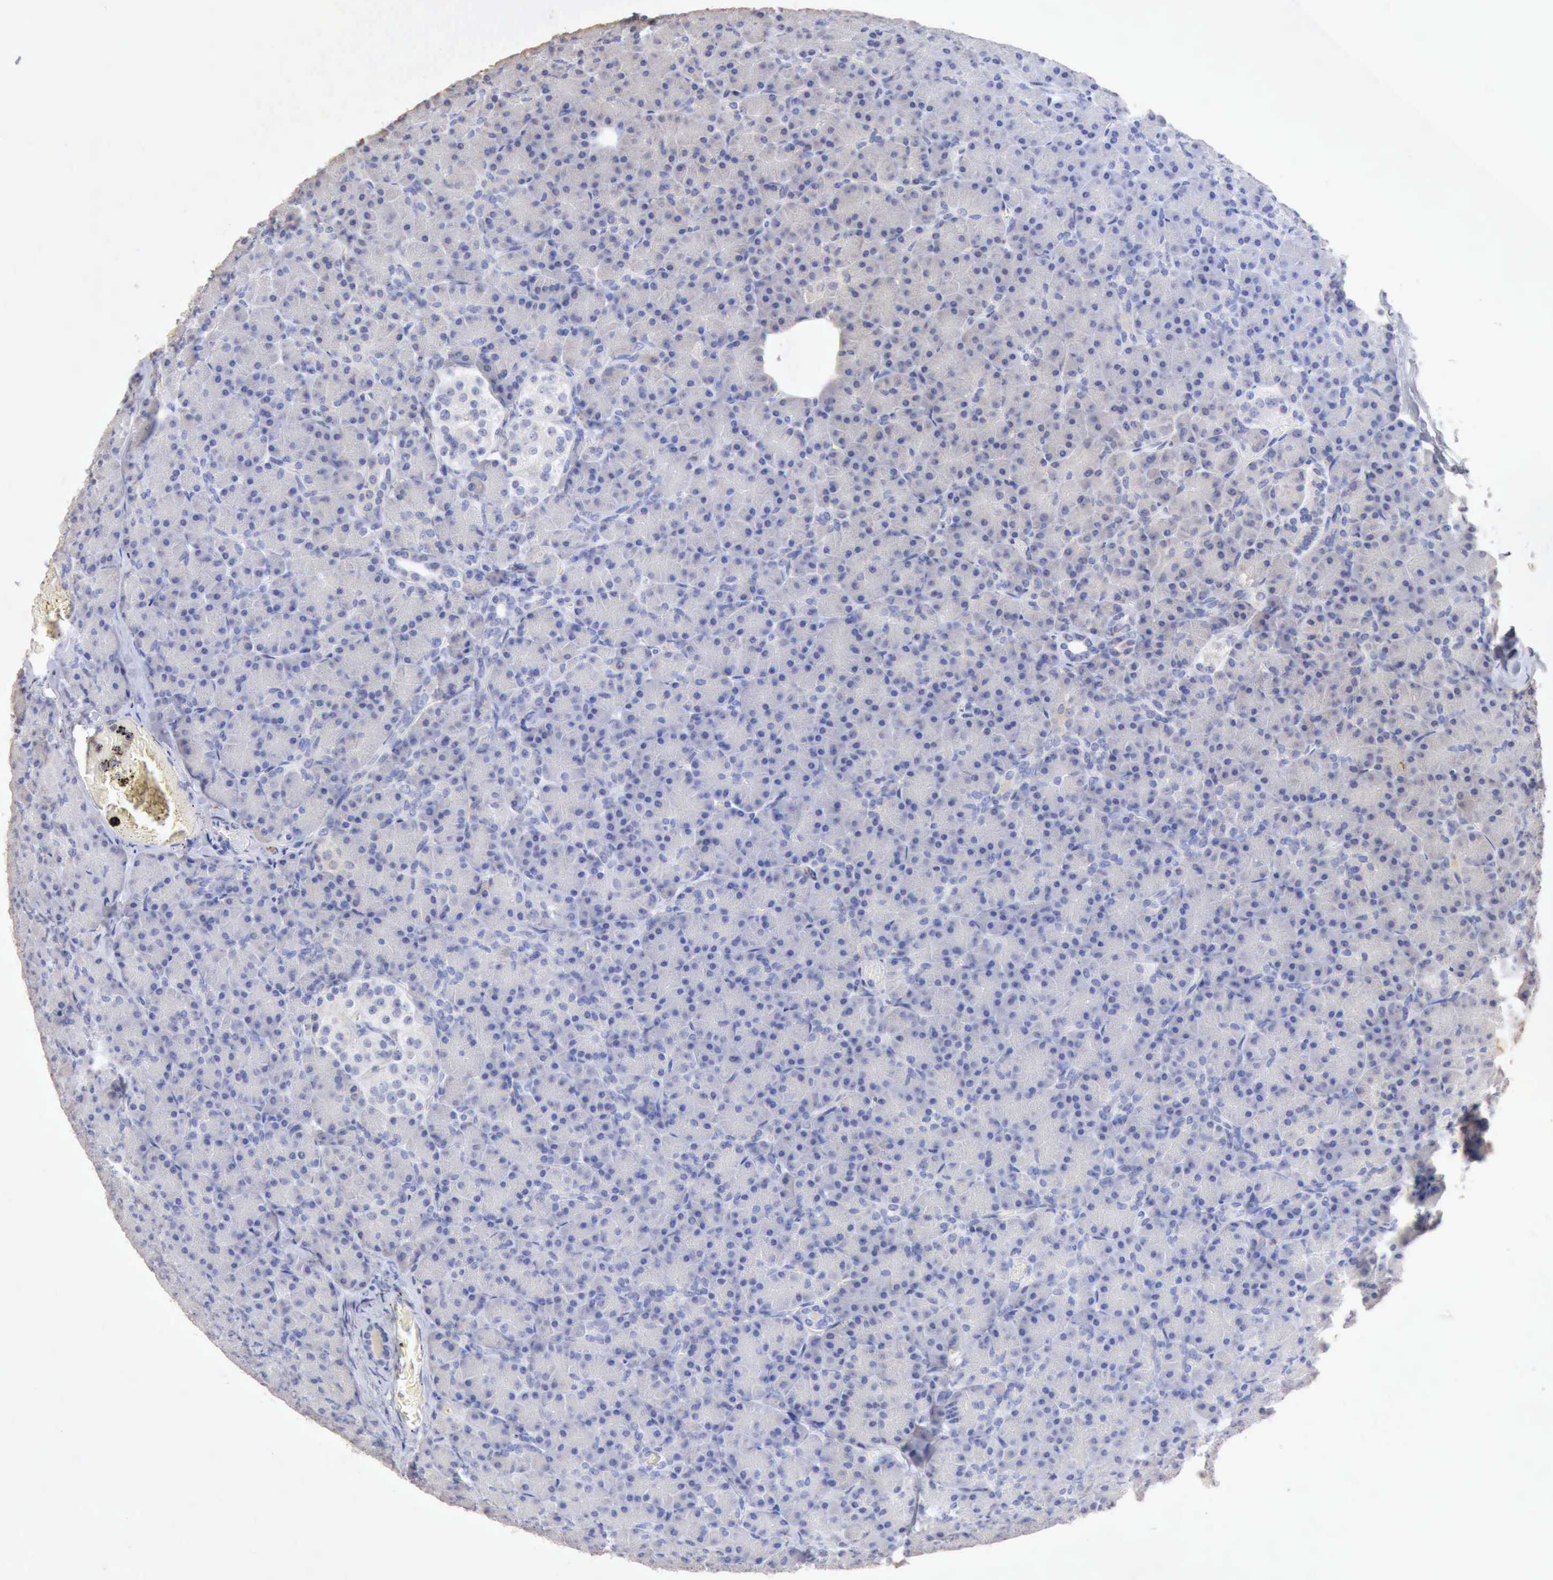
{"staining": {"intensity": "negative", "quantity": "none", "location": "none"}, "tissue": "pancreas", "cell_type": "Exocrine glandular cells", "image_type": "normal", "snomed": [{"axis": "morphology", "description": "Normal tissue, NOS"}, {"axis": "topography", "description": "Pancreas"}], "caption": "This is an immunohistochemistry micrograph of benign pancreas. There is no expression in exocrine glandular cells.", "gene": "KRT6B", "patient": {"sex": "female", "age": 43}}